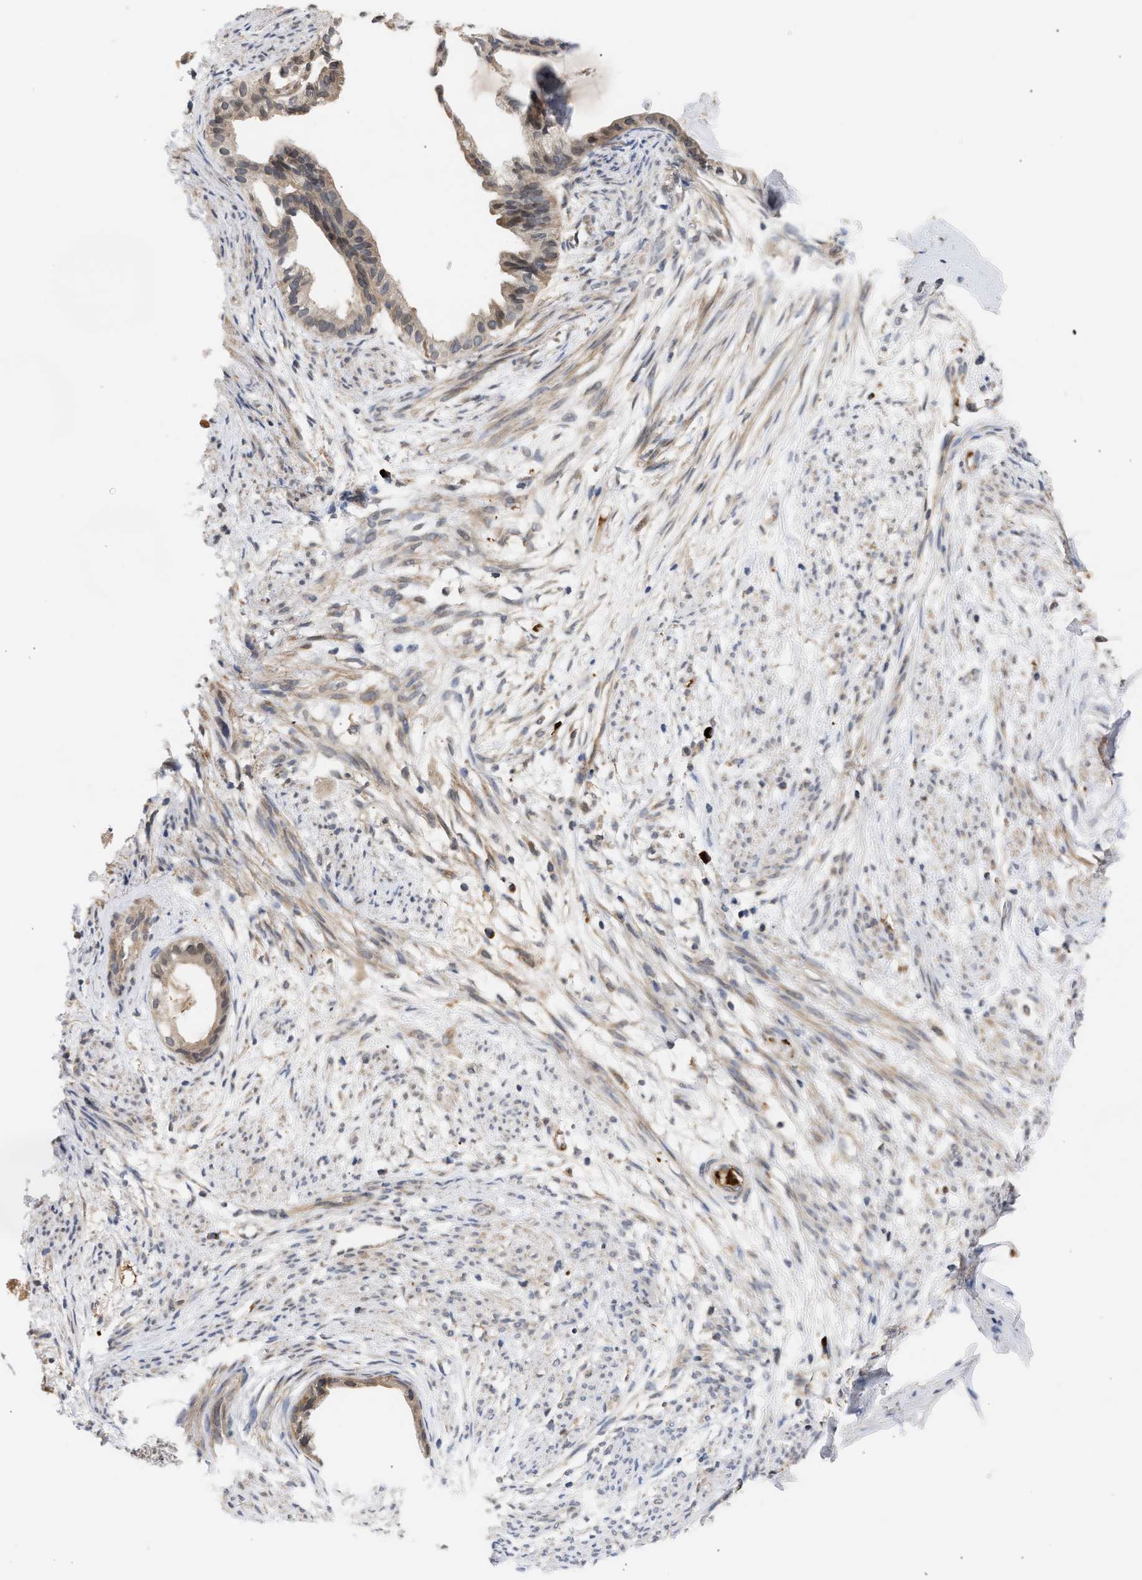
{"staining": {"intensity": "weak", "quantity": ">75%", "location": "cytoplasmic/membranous"}, "tissue": "cervical cancer", "cell_type": "Tumor cells", "image_type": "cancer", "snomed": [{"axis": "morphology", "description": "Normal tissue, NOS"}, {"axis": "morphology", "description": "Adenocarcinoma, NOS"}, {"axis": "topography", "description": "Cervix"}, {"axis": "topography", "description": "Endometrium"}], "caption": "Cervical cancer (adenocarcinoma) stained with DAB (3,3'-diaminobenzidine) IHC shows low levels of weak cytoplasmic/membranous staining in approximately >75% of tumor cells. The protein is stained brown, and the nuclei are stained in blue (DAB IHC with brightfield microscopy, high magnification).", "gene": "NUP62", "patient": {"sex": "female", "age": 86}}